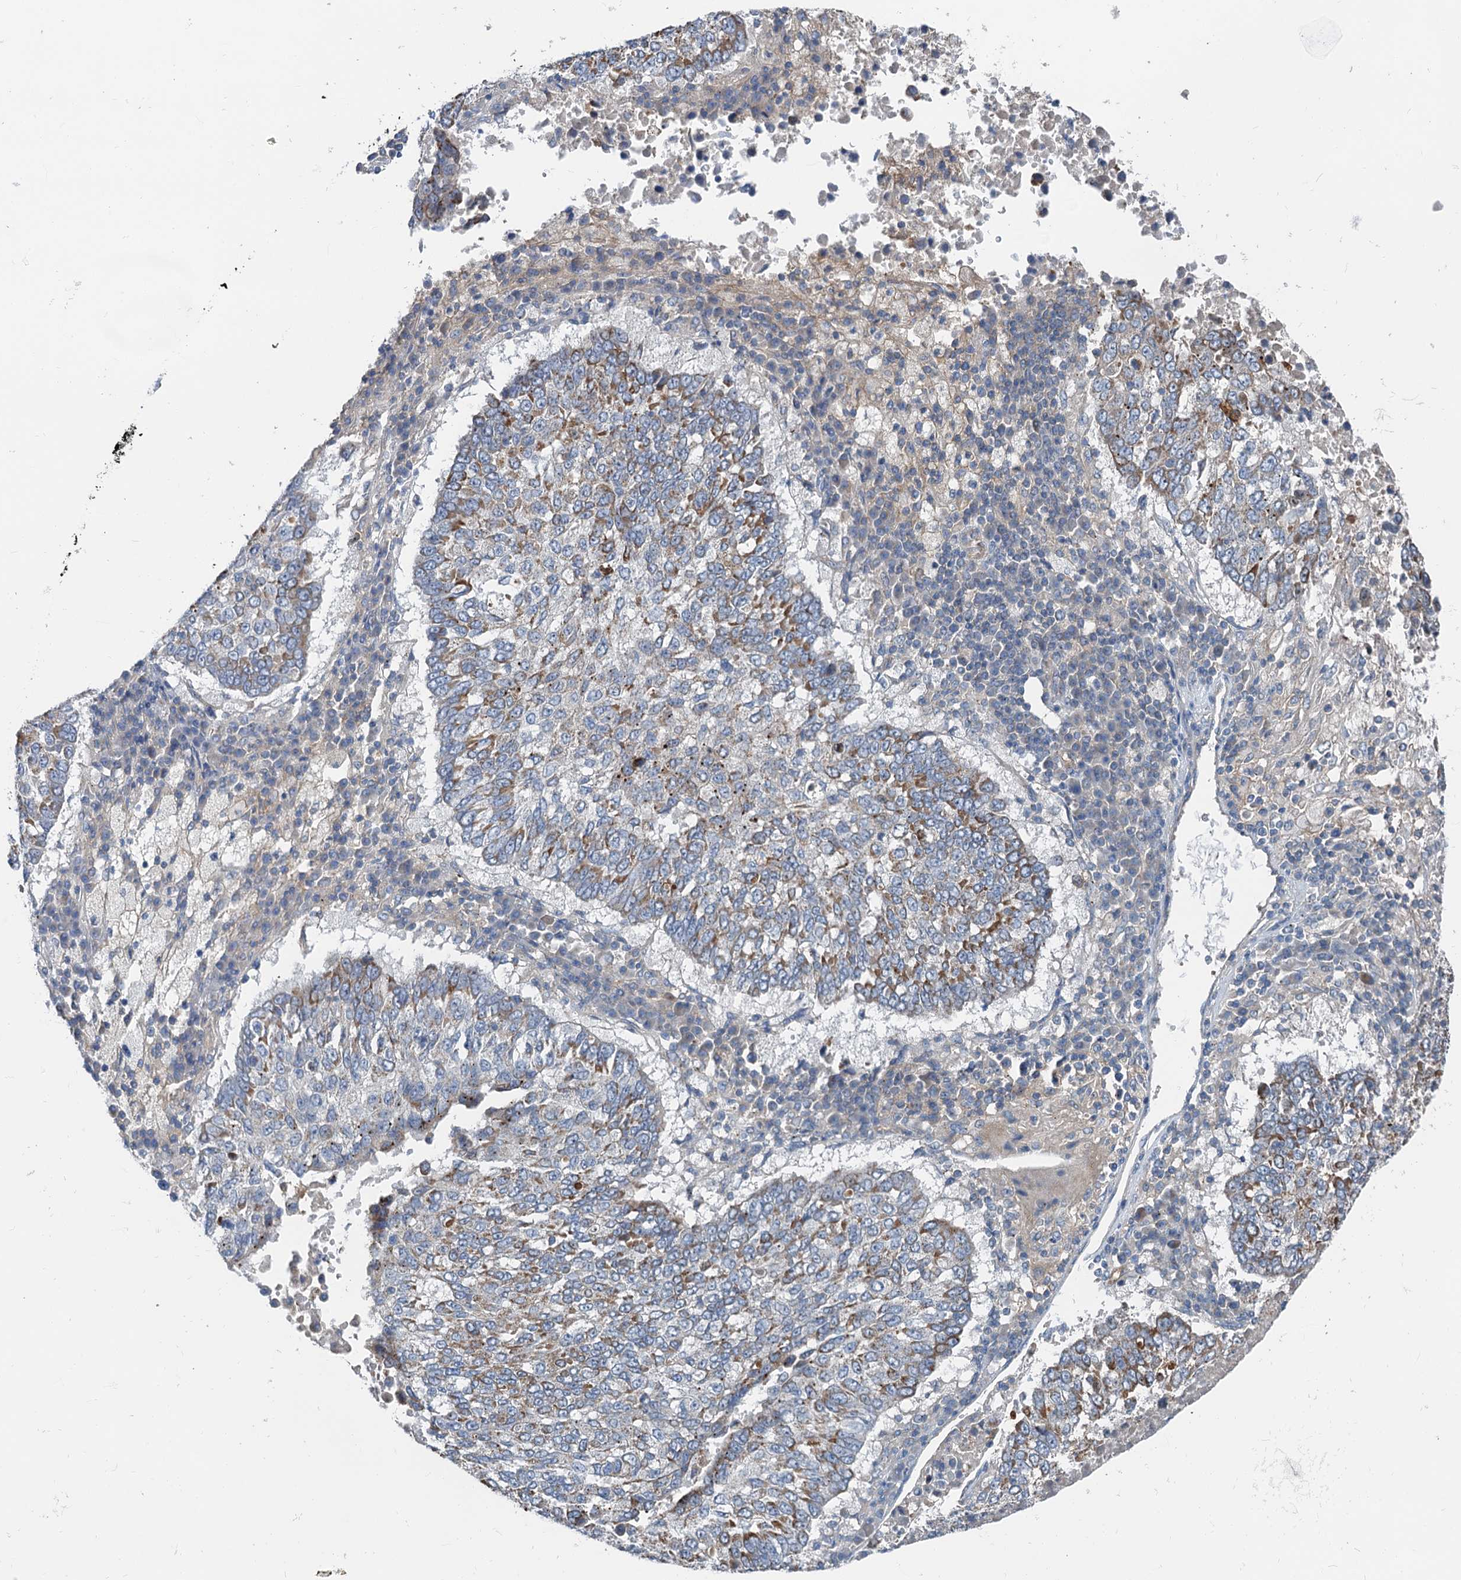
{"staining": {"intensity": "moderate", "quantity": "25%-75%", "location": "cytoplasmic/membranous"}, "tissue": "lung cancer", "cell_type": "Tumor cells", "image_type": "cancer", "snomed": [{"axis": "morphology", "description": "Squamous cell carcinoma, NOS"}, {"axis": "topography", "description": "Lung"}], "caption": "The photomicrograph shows immunohistochemical staining of lung cancer (squamous cell carcinoma). There is moderate cytoplasmic/membranous staining is appreciated in approximately 25%-75% of tumor cells.", "gene": "ANKRD26", "patient": {"sex": "male", "age": 73}}